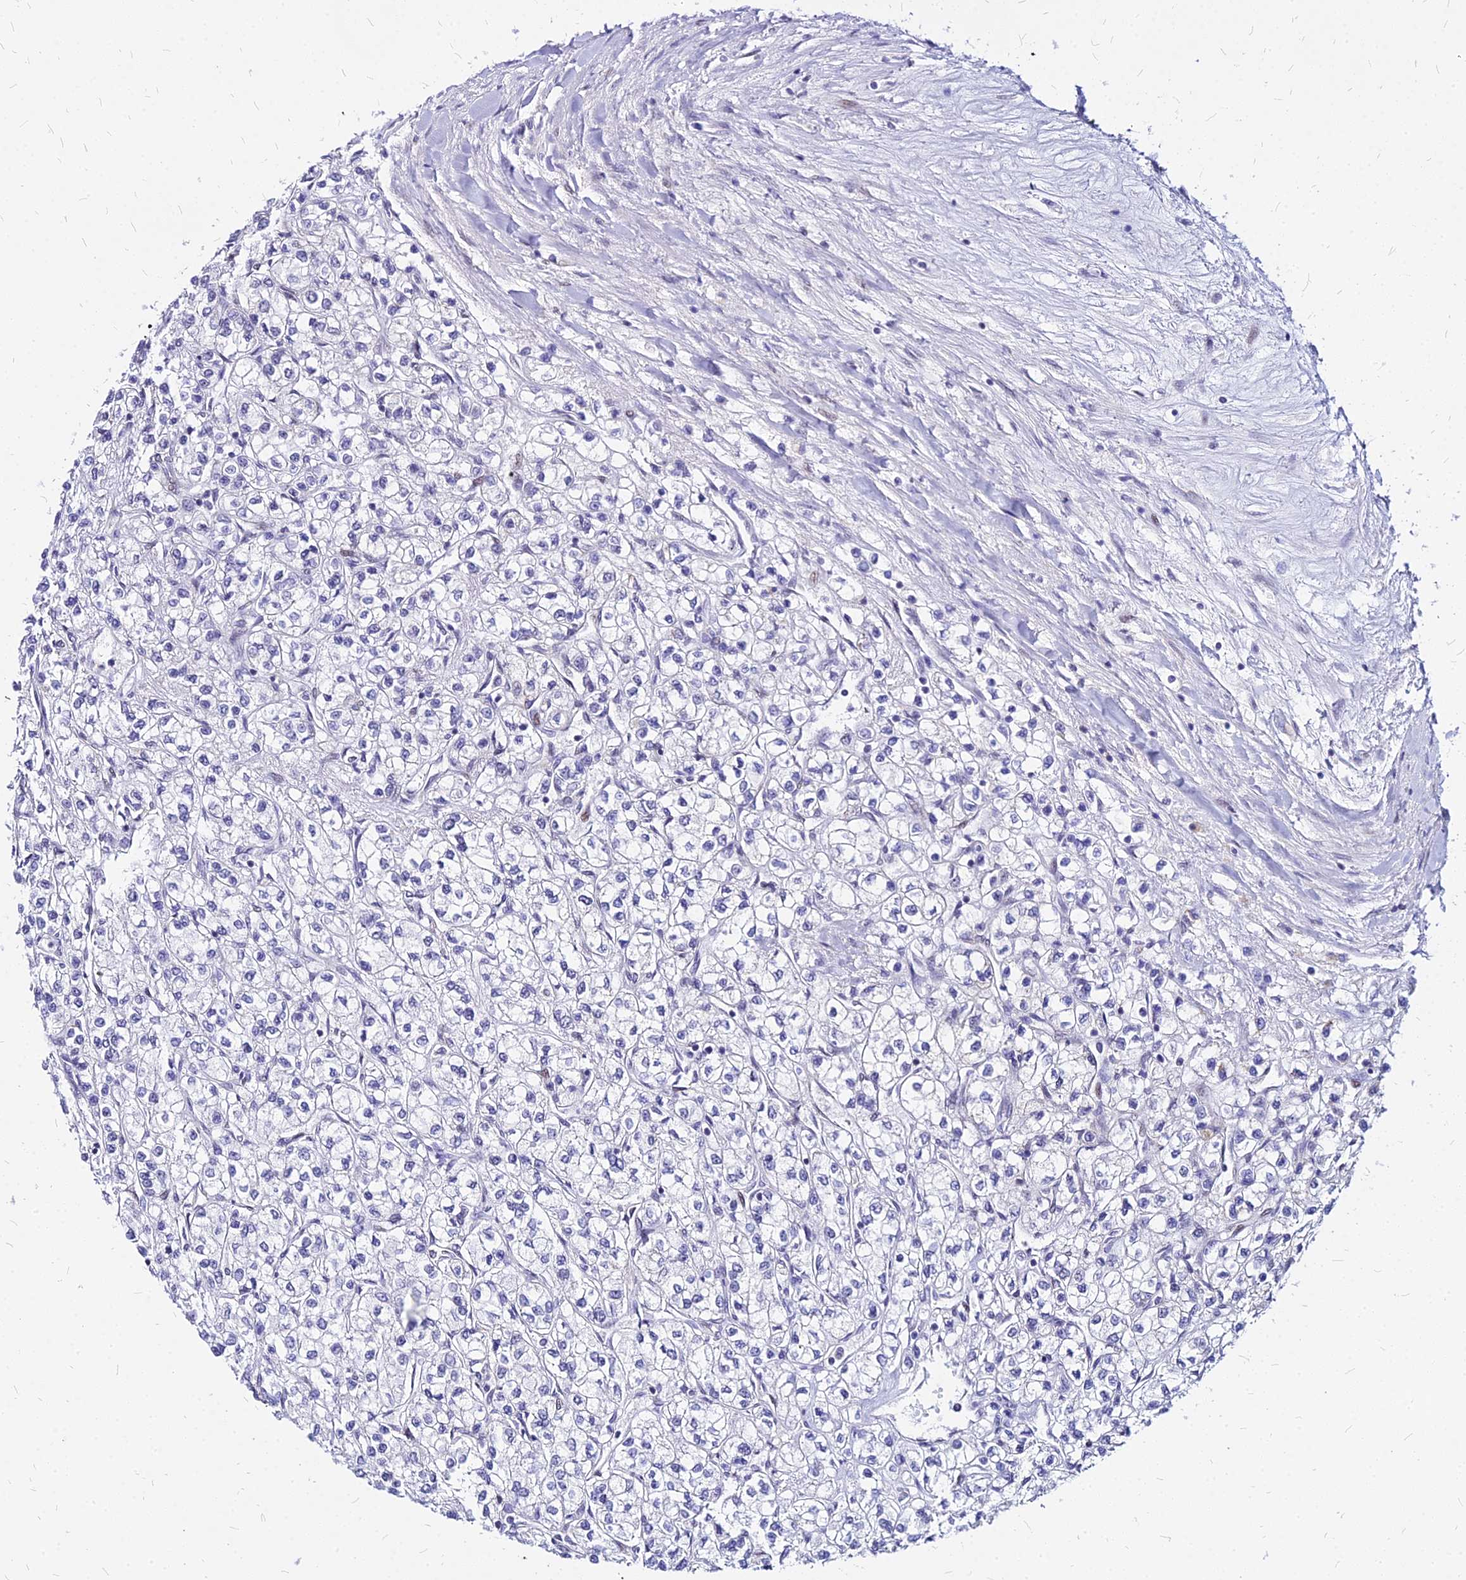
{"staining": {"intensity": "negative", "quantity": "none", "location": "none"}, "tissue": "renal cancer", "cell_type": "Tumor cells", "image_type": "cancer", "snomed": [{"axis": "morphology", "description": "Adenocarcinoma, NOS"}, {"axis": "topography", "description": "Kidney"}], "caption": "Immunohistochemical staining of human adenocarcinoma (renal) displays no significant expression in tumor cells.", "gene": "FDX2", "patient": {"sex": "male", "age": 80}}